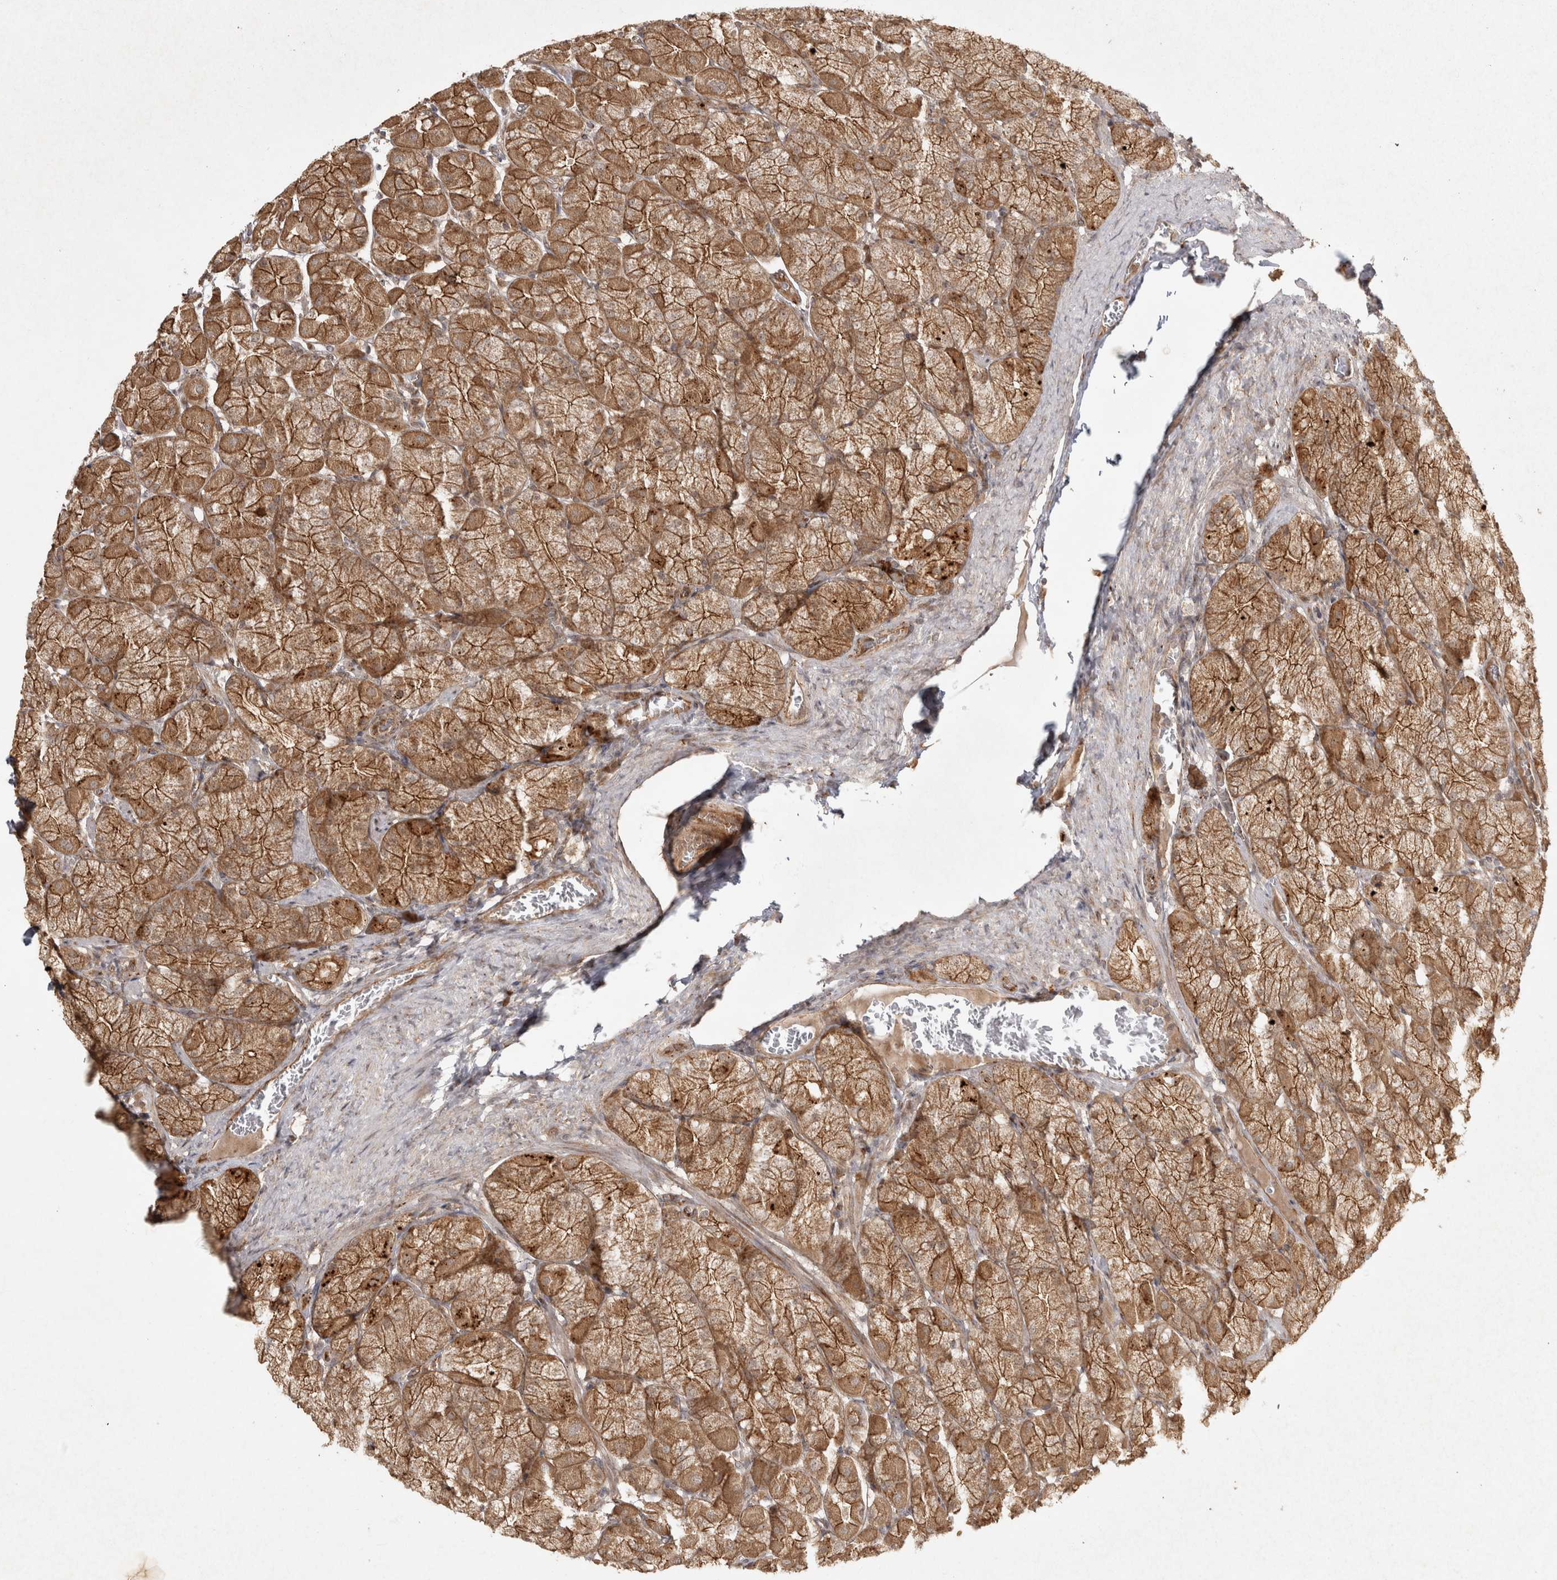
{"staining": {"intensity": "moderate", "quantity": ">75%", "location": "cytoplasmic/membranous"}, "tissue": "stomach", "cell_type": "Glandular cells", "image_type": "normal", "snomed": [{"axis": "morphology", "description": "Normal tissue, NOS"}, {"axis": "topography", "description": "Stomach, upper"}], "caption": "A brown stain shows moderate cytoplasmic/membranous staining of a protein in glandular cells of benign stomach.", "gene": "CAMSAP2", "patient": {"sex": "female", "age": 56}}